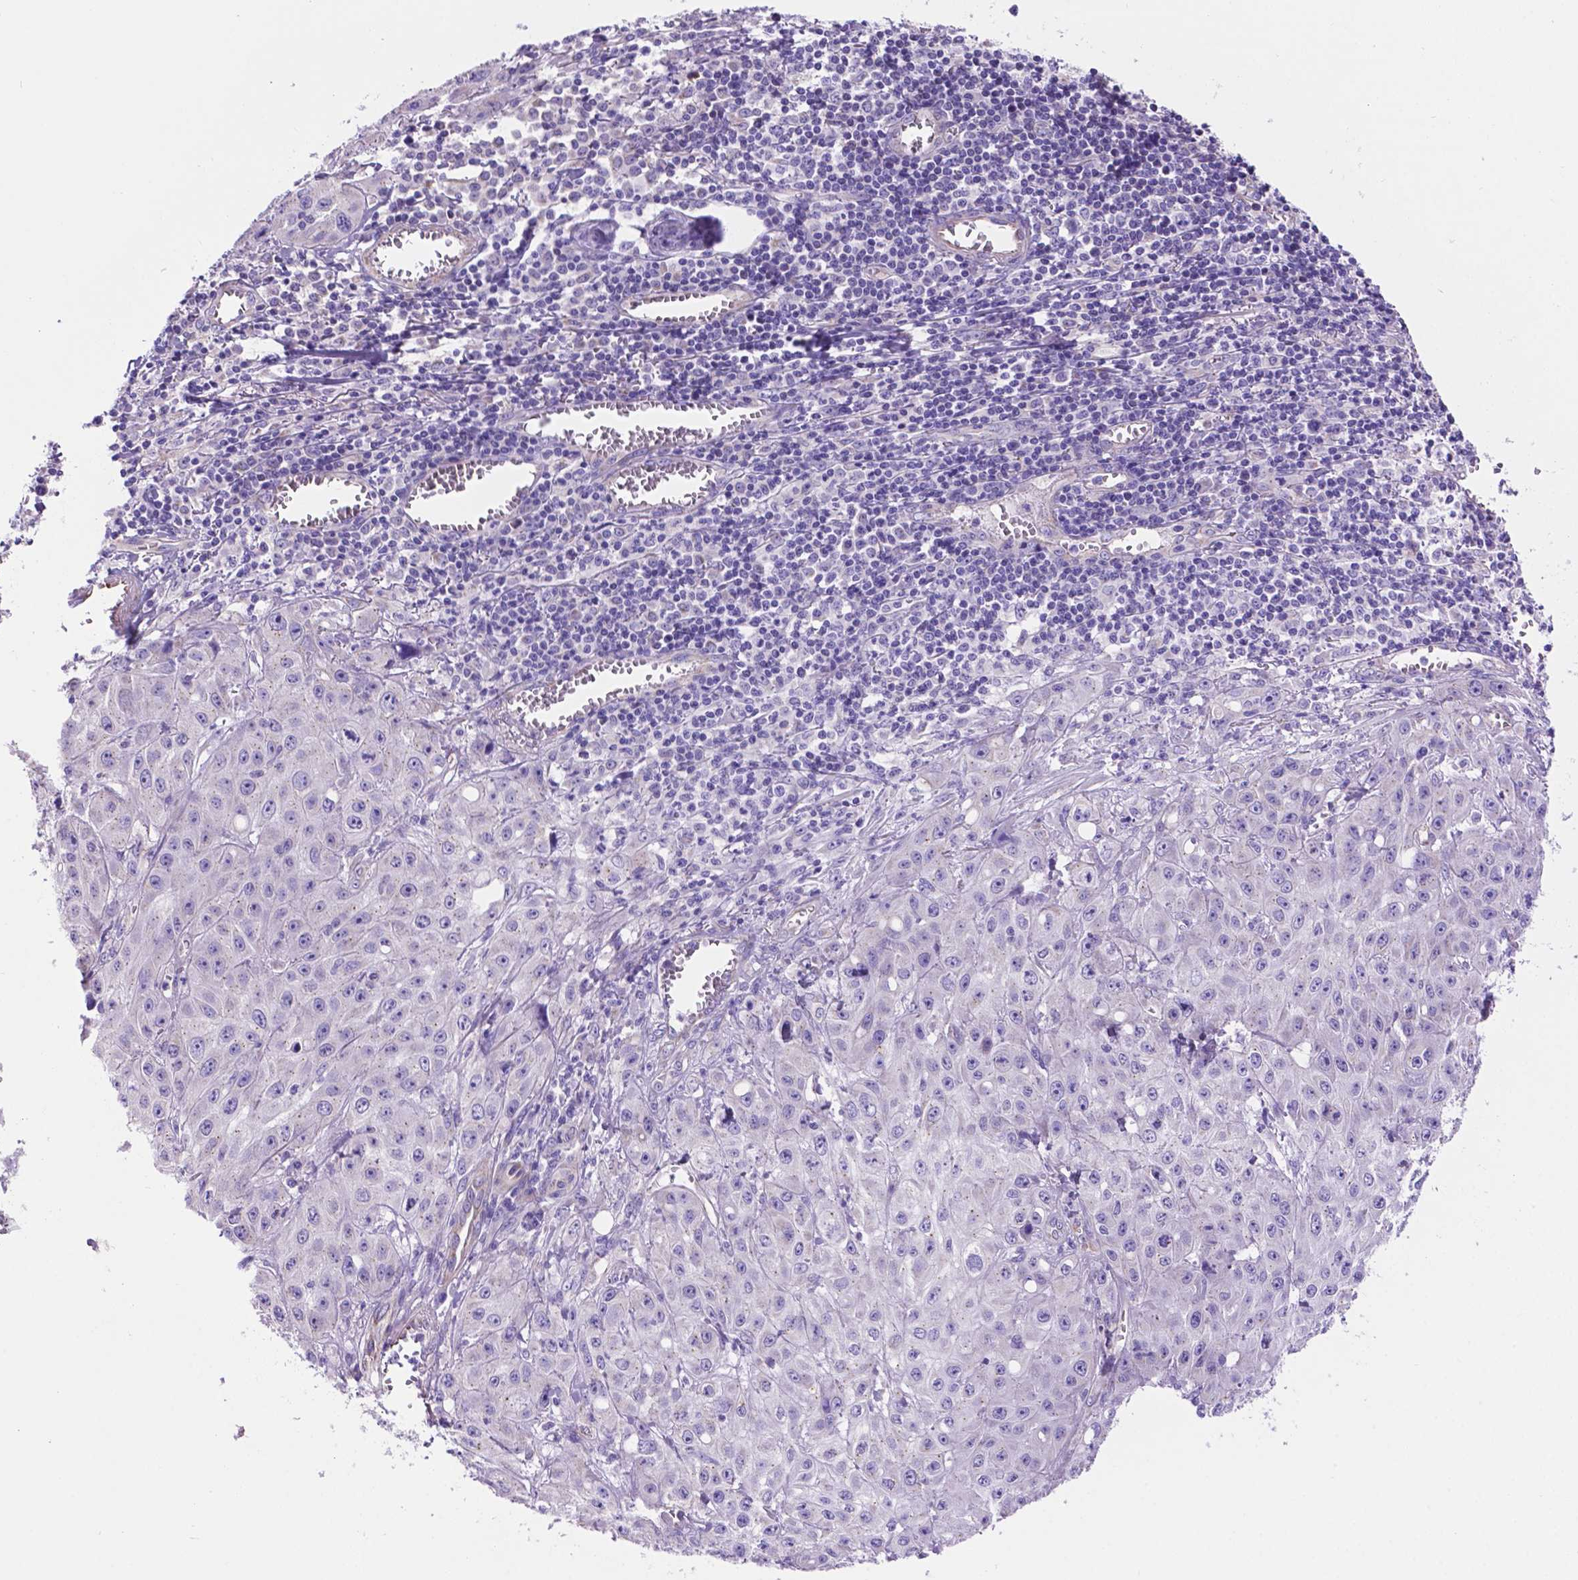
{"staining": {"intensity": "negative", "quantity": "none", "location": "none"}, "tissue": "skin cancer", "cell_type": "Tumor cells", "image_type": "cancer", "snomed": [{"axis": "morphology", "description": "Squamous cell carcinoma, NOS"}, {"axis": "topography", "description": "Skin"}, {"axis": "topography", "description": "Vulva"}], "caption": "Photomicrograph shows no significant protein positivity in tumor cells of skin cancer.", "gene": "TMEM121B", "patient": {"sex": "female", "age": 71}}